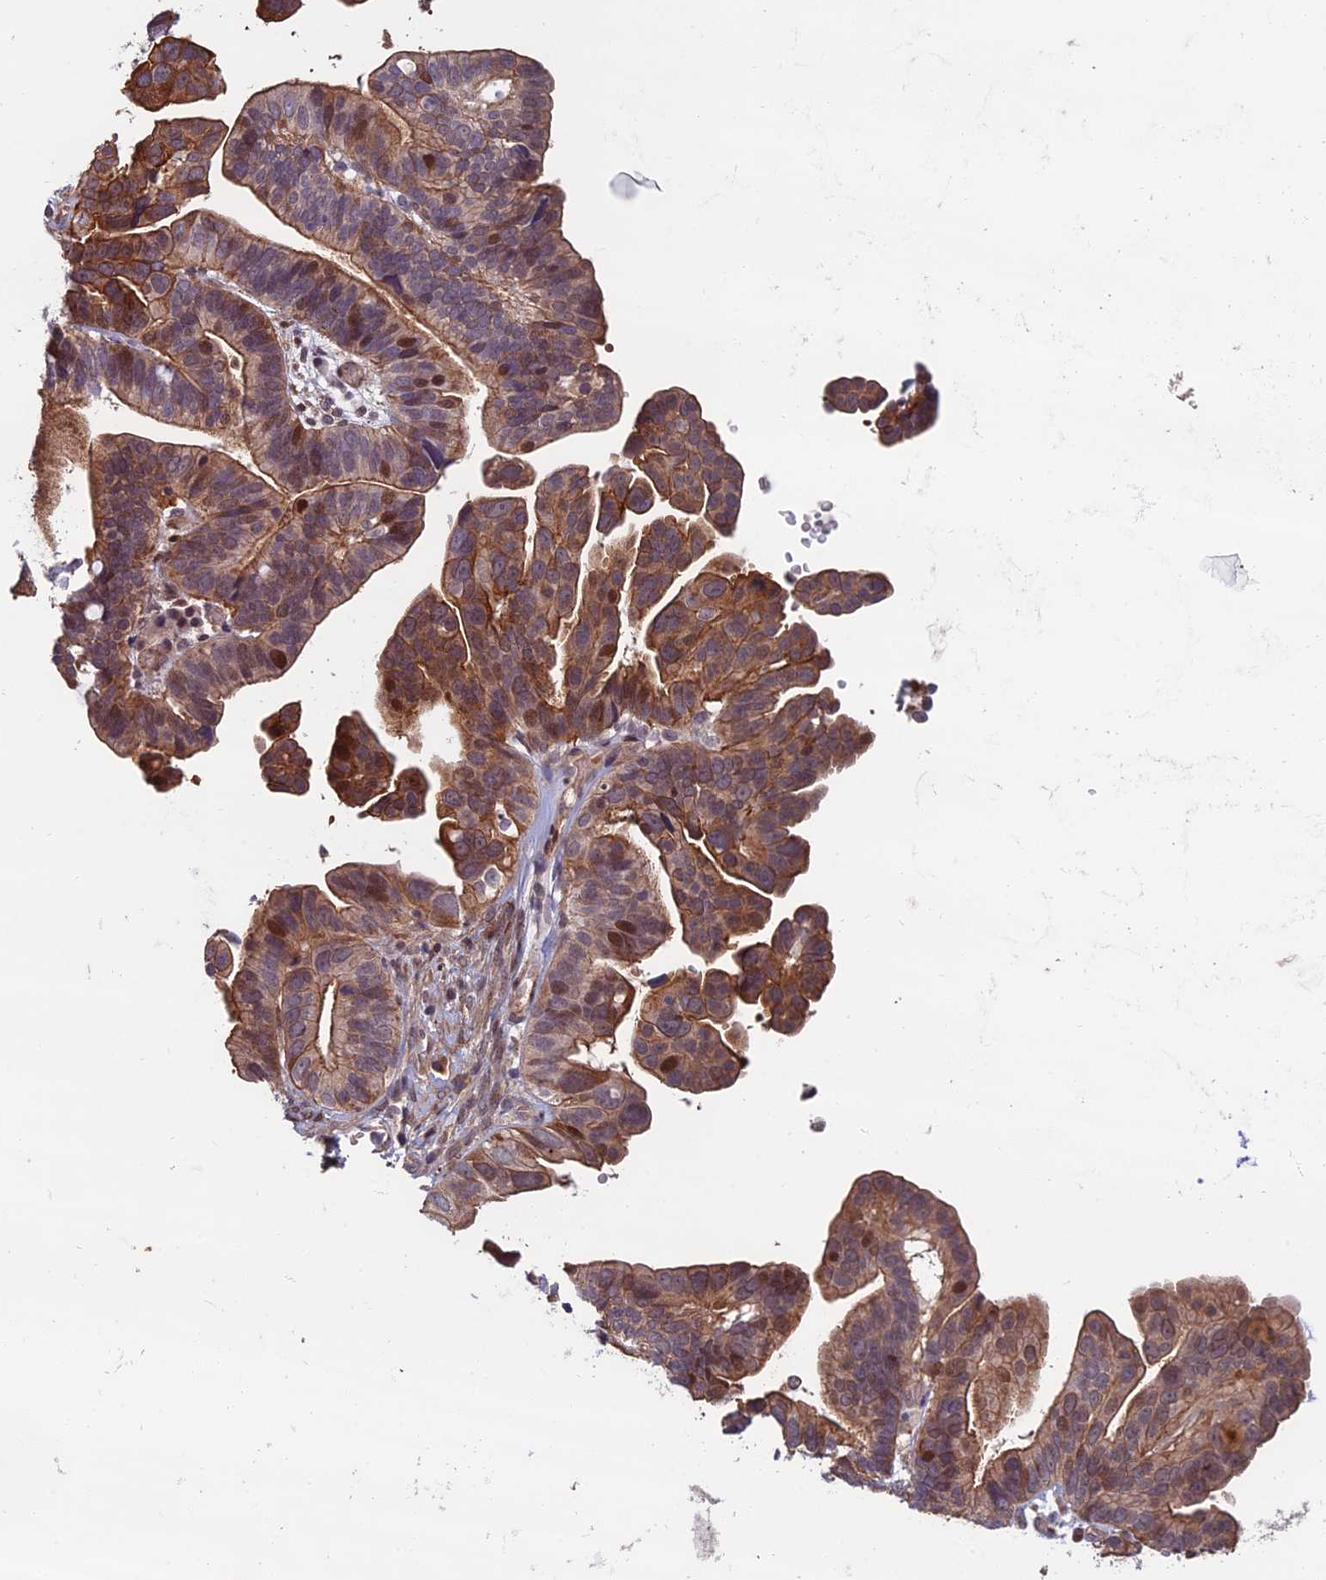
{"staining": {"intensity": "moderate", "quantity": ">75%", "location": "cytoplasmic/membranous,nuclear"}, "tissue": "ovarian cancer", "cell_type": "Tumor cells", "image_type": "cancer", "snomed": [{"axis": "morphology", "description": "Cystadenocarcinoma, serous, NOS"}, {"axis": "topography", "description": "Ovary"}], "caption": "Immunohistochemical staining of human ovarian serous cystadenocarcinoma shows moderate cytoplasmic/membranous and nuclear protein positivity in about >75% of tumor cells. The staining is performed using DAB brown chromogen to label protein expression. The nuclei are counter-stained blue using hematoxylin.", "gene": "CCDC183", "patient": {"sex": "female", "age": 56}}